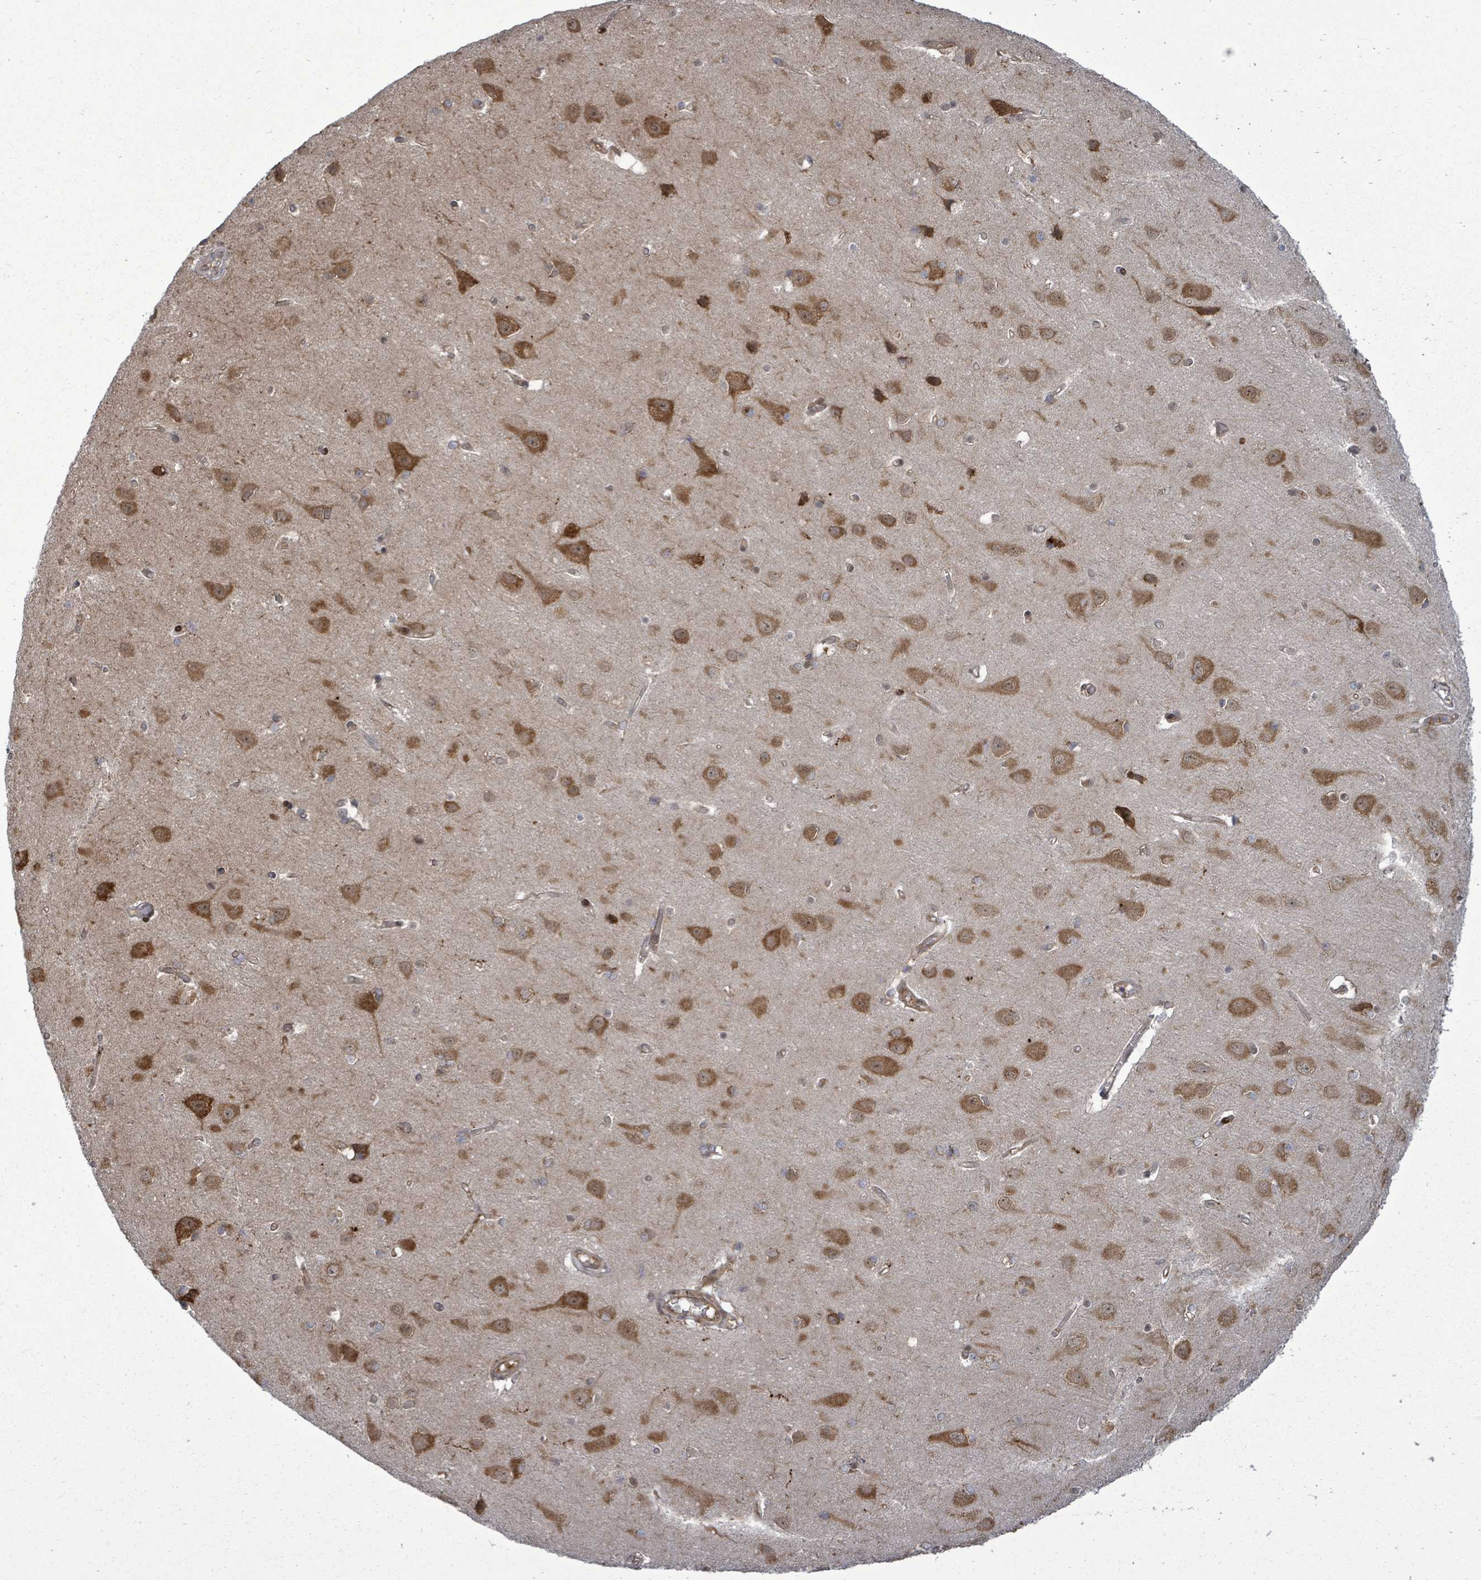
{"staining": {"intensity": "moderate", "quantity": ">75%", "location": "cytoplasmic/membranous"}, "tissue": "cerebral cortex", "cell_type": "Endothelial cells", "image_type": "normal", "snomed": [{"axis": "morphology", "description": "Normal tissue, NOS"}, {"axis": "topography", "description": "Cerebral cortex"}], "caption": "Immunohistochemical staining of normal human cerebral cortex demonstrates >75% levels of moderate cytoplasmic/membranous protein staining in about >75% of endothelial cells.", "gene": "EIF3CL", "patient": {"sex": "male", "age": 37}}